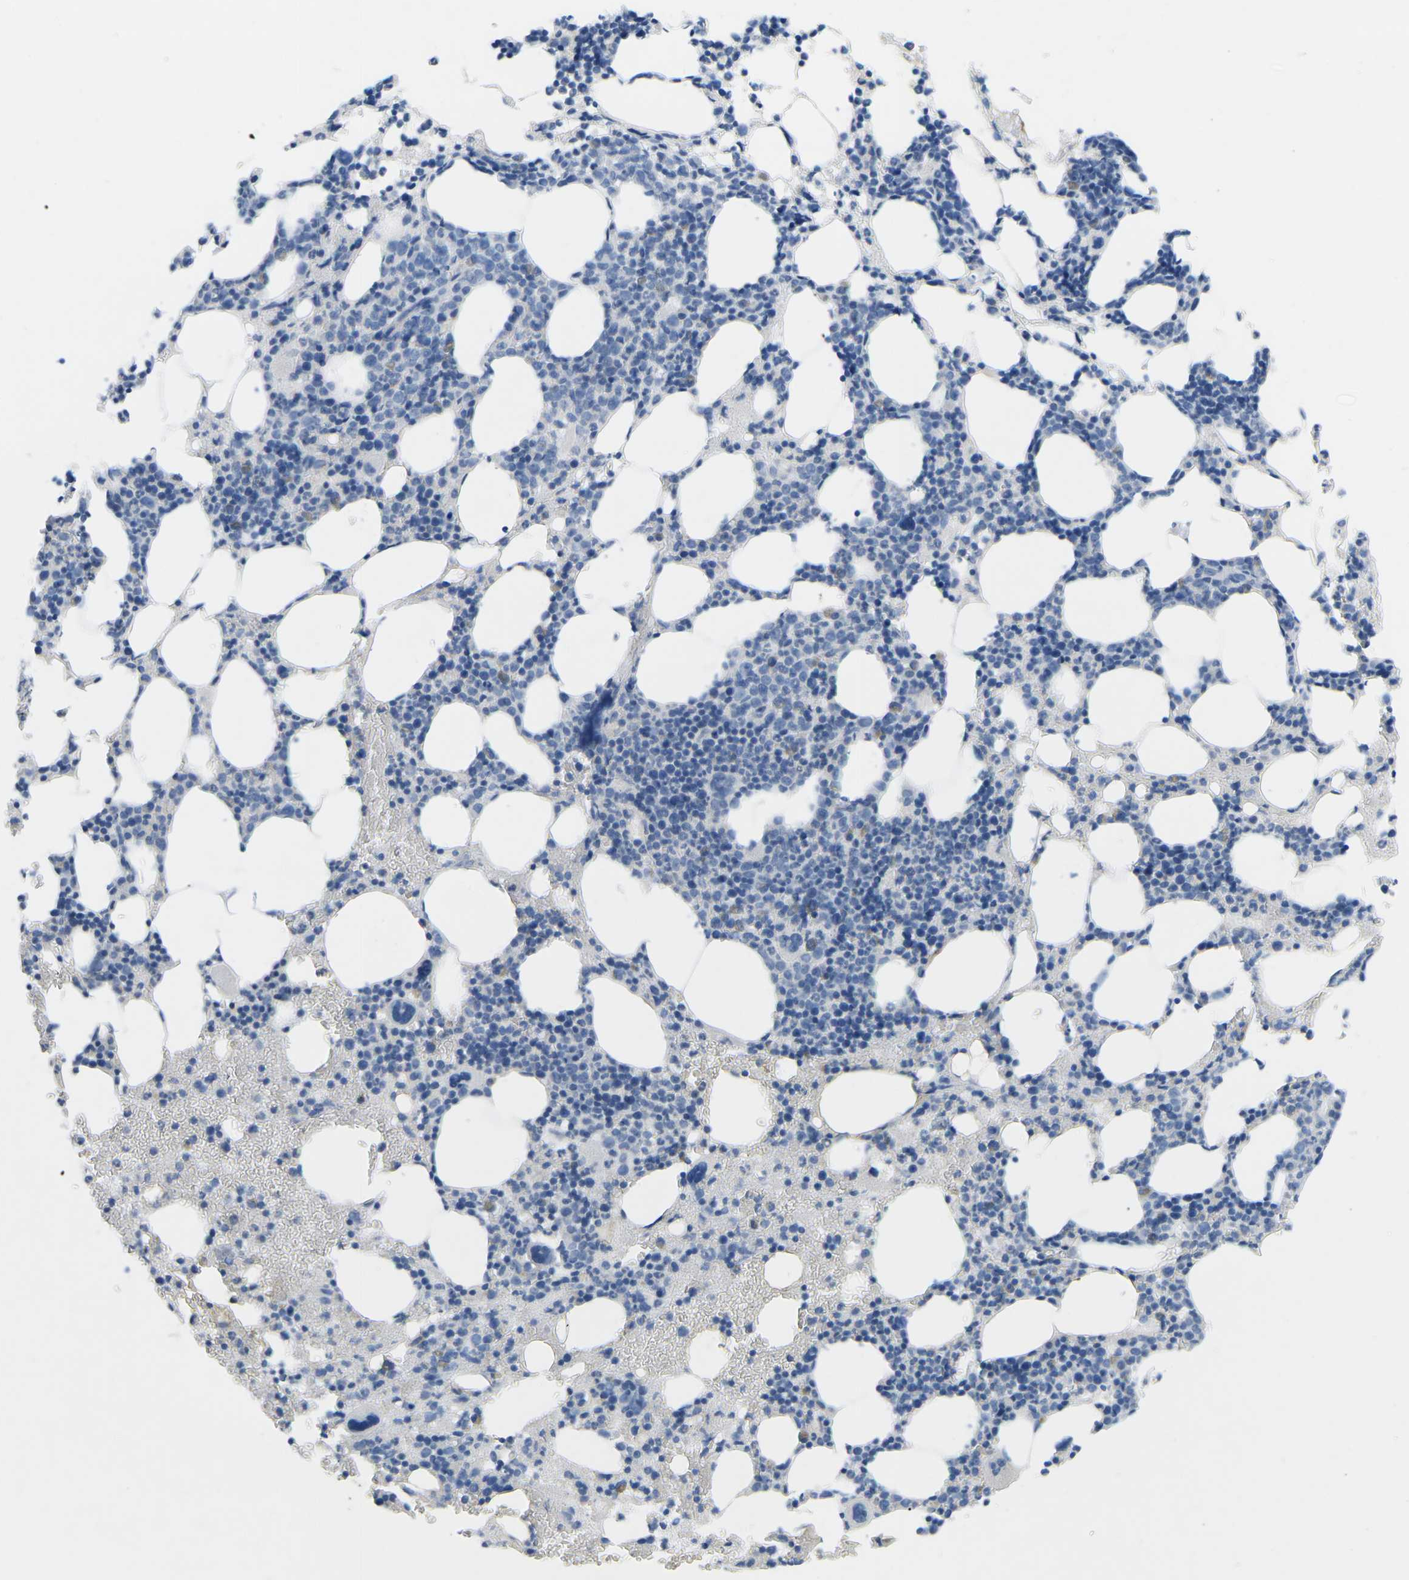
{"staining": {"intensity": "moderate", "quantity": "<25%", "location": "cytoplasmic/membranous"}, "tissue": "bone marrow", "cell_type": "Hematopoietic cells", "image_type": "normal", "snomed": [{"axis": "morphology", "description": "Normal tissue, NOS"}, {"axis": "morphology", "description": "Inflammation, NOS"}, {"axis": "topography", "description": "Bone marrow"}], "caption": "Protein positivity by immunohistochemistry (IHC) displays moderate cytoplasmic/membranous staining in about <25% of hematopoietic cells in unremarkable bone marrow. (brown staining indicates protein expression, while blue staining denotes nuclei).", "gene": "HBG2", "patient": {"sex": "female", "age": 64}}